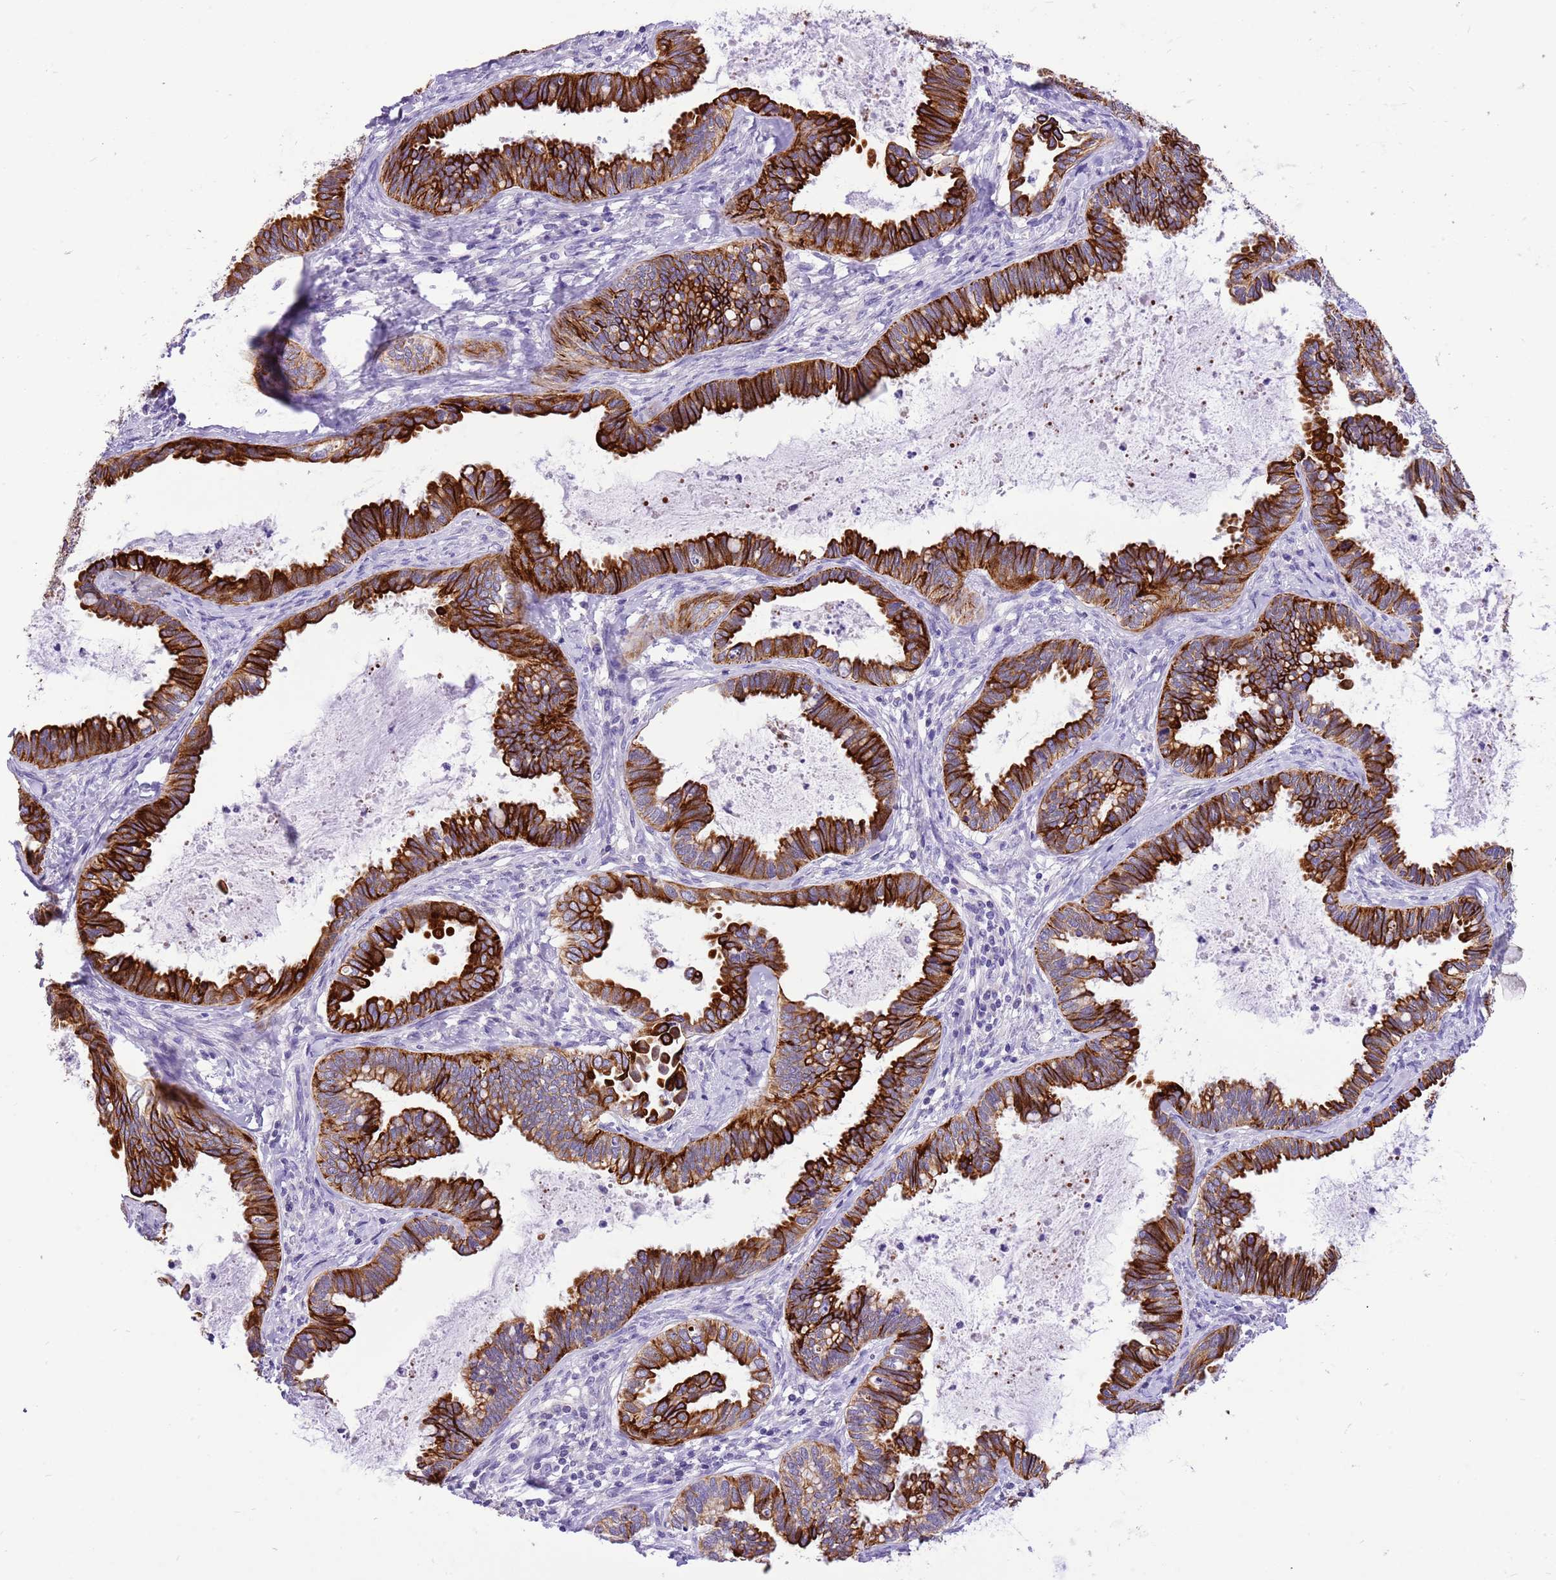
{"staining": {"intensity": "strong", "quantity": ">75%", "location": "cytoplasmic/membranous"}, "tissue": "cervical cancer", "cell_type": "Tumor cells", "image_type": "cancer", "snomed": [{"axis": "morphology", "description": "Adenocarcinoma, NOS"}, {"axis": "topography", "description": "Cervix"}], "caption": "Cervical adenocarcinoma tissue shows strong cytoplasmic/membranous positivity in about >75% of tumor cells", "gene": "R3HDM4", "patient": {"sex": "female", "age": 37}}